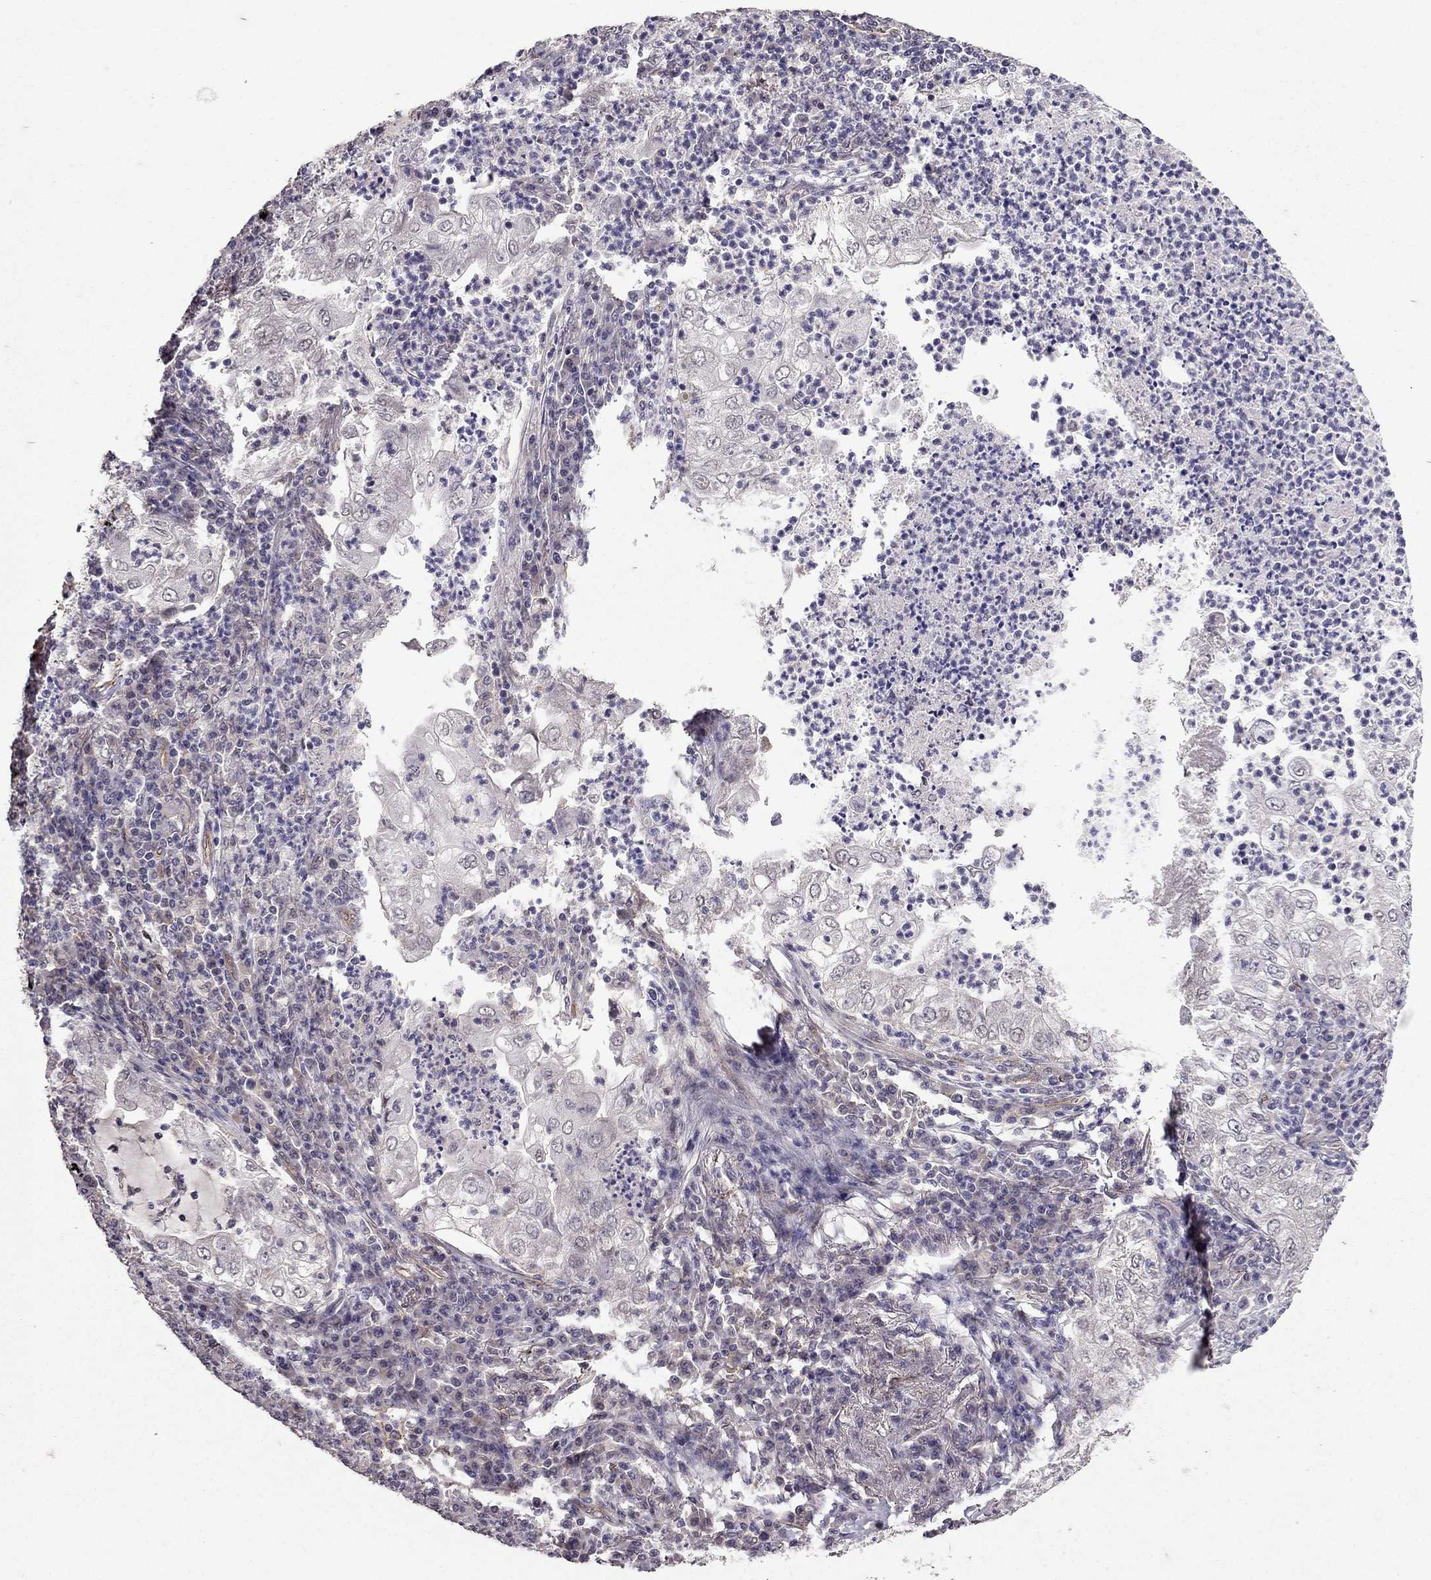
{"staining": {"intensity": "negative", "quantity": "none", "location": "none"}, "tissue": "lung cancer", "cell_type": "Tumor cells", "image_type": "cancer", "snomed": [{"axis": "morphology", "description": "Adenocarcinoma, NOS"}, {"axis": "topography", "description": "Lung"}], "caption": "Tumor cells show no significant protein expression in adenocarcinoma (lung). The staining was performed using DAB to visualize the protein expression in brown, while the nuclei were stained in blue with hematoxylin (Magnification: 20x).", "gene": "RASIP1", "patient": {"sex": "female", "age": 73}}